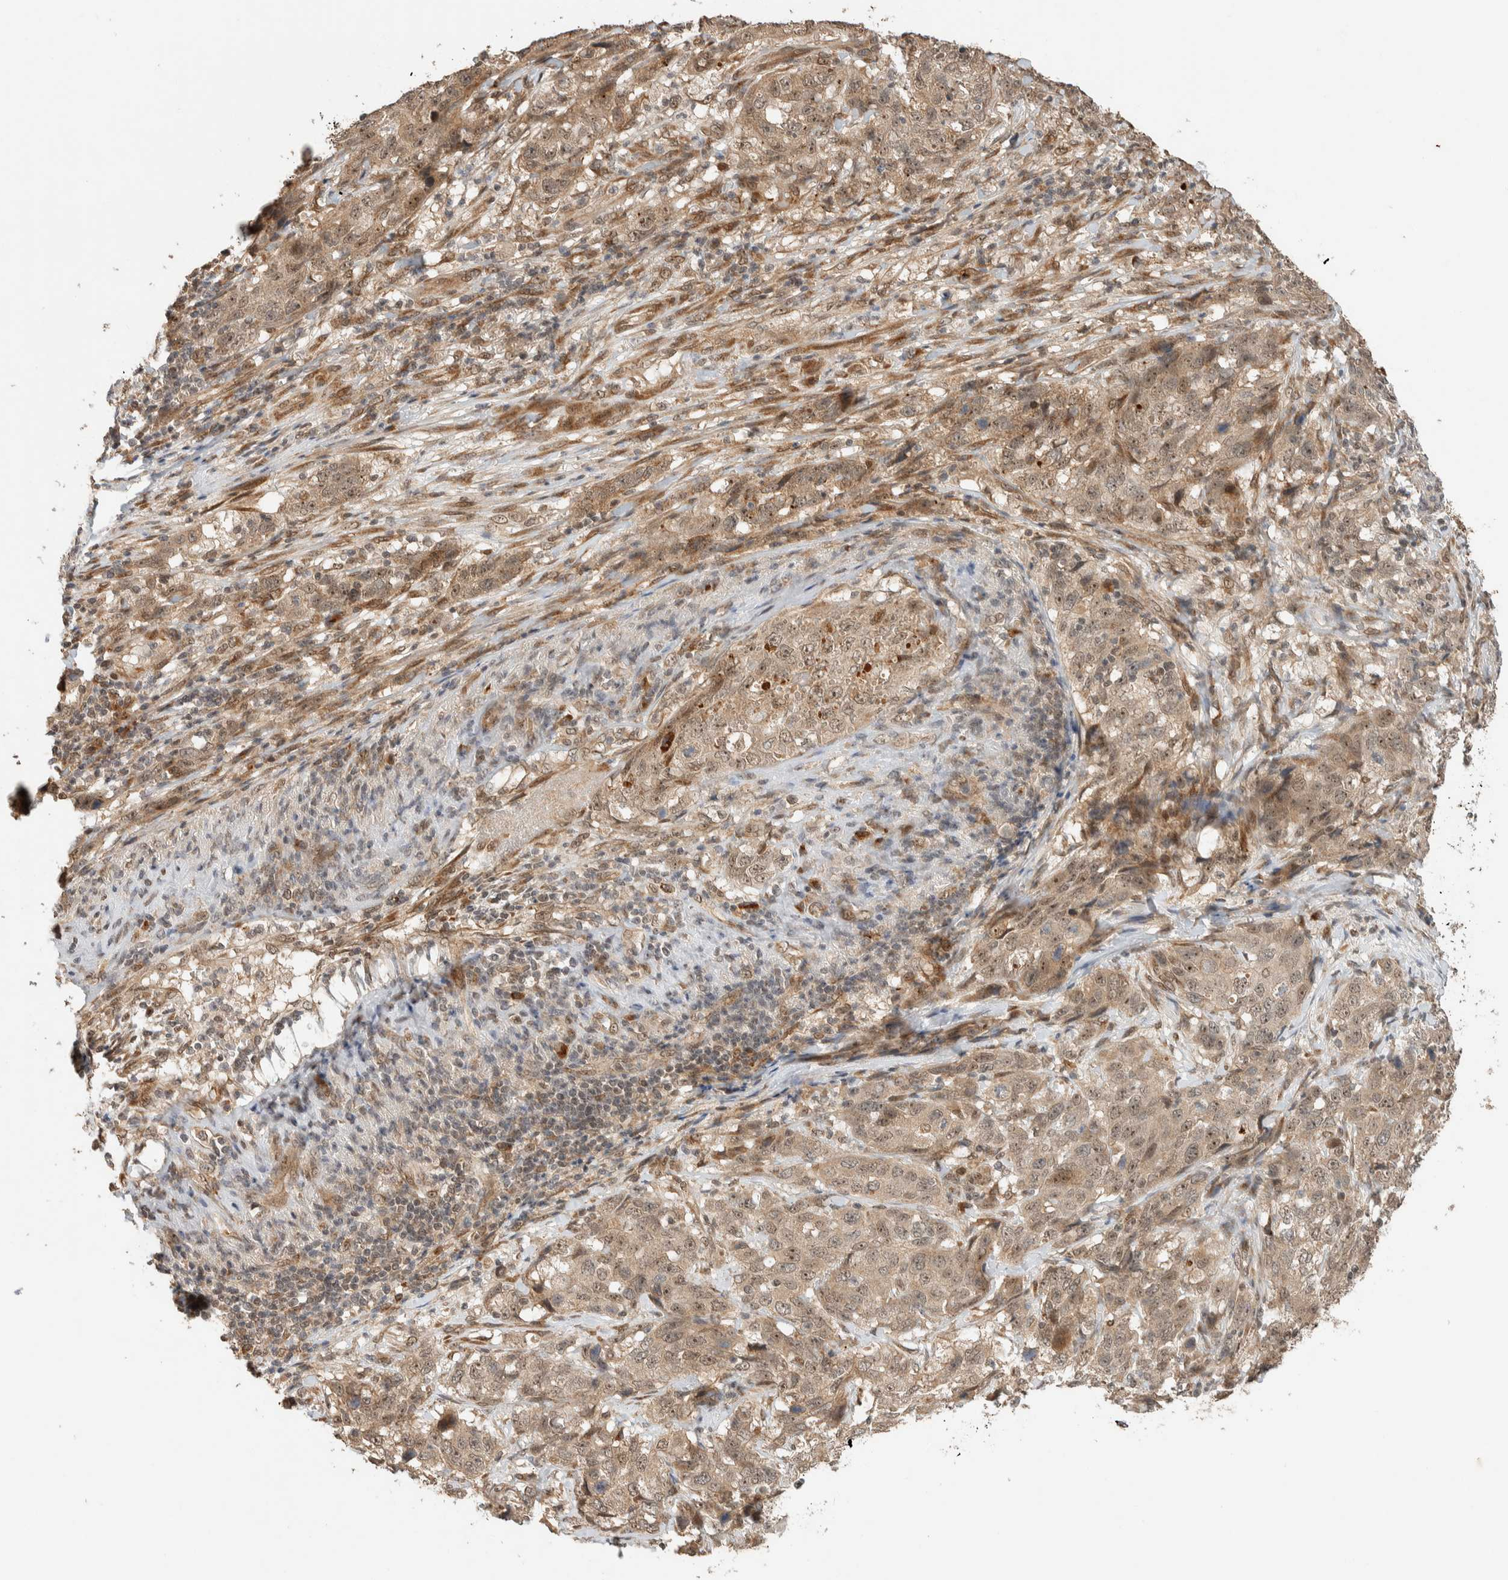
{"staining": {"intensity": "weak", "quantity": ">75%", "location": "cytoplasmic/membranous,nuclear"}, "tissue": "stomach cancer", "cell_type": "Tumor cells", "image_type": "cancer", "snomed": [{"axis": "morphology", "description": "Adenocarcinoma, NOS"}, {"axis": "topography", "description": "Stomach"}], "caption": "This photomicrograph reveals stomach adenocarcinoma stained with immunohistochemistry to label a protein in brown. The cytoplasmic/membranous and nuclear of tumor cells show weak positivity for the protein. Nuclei are counter-stained blue.", "gene": "ZBTB2", "patient": {"sex": "male", "age": 48}}